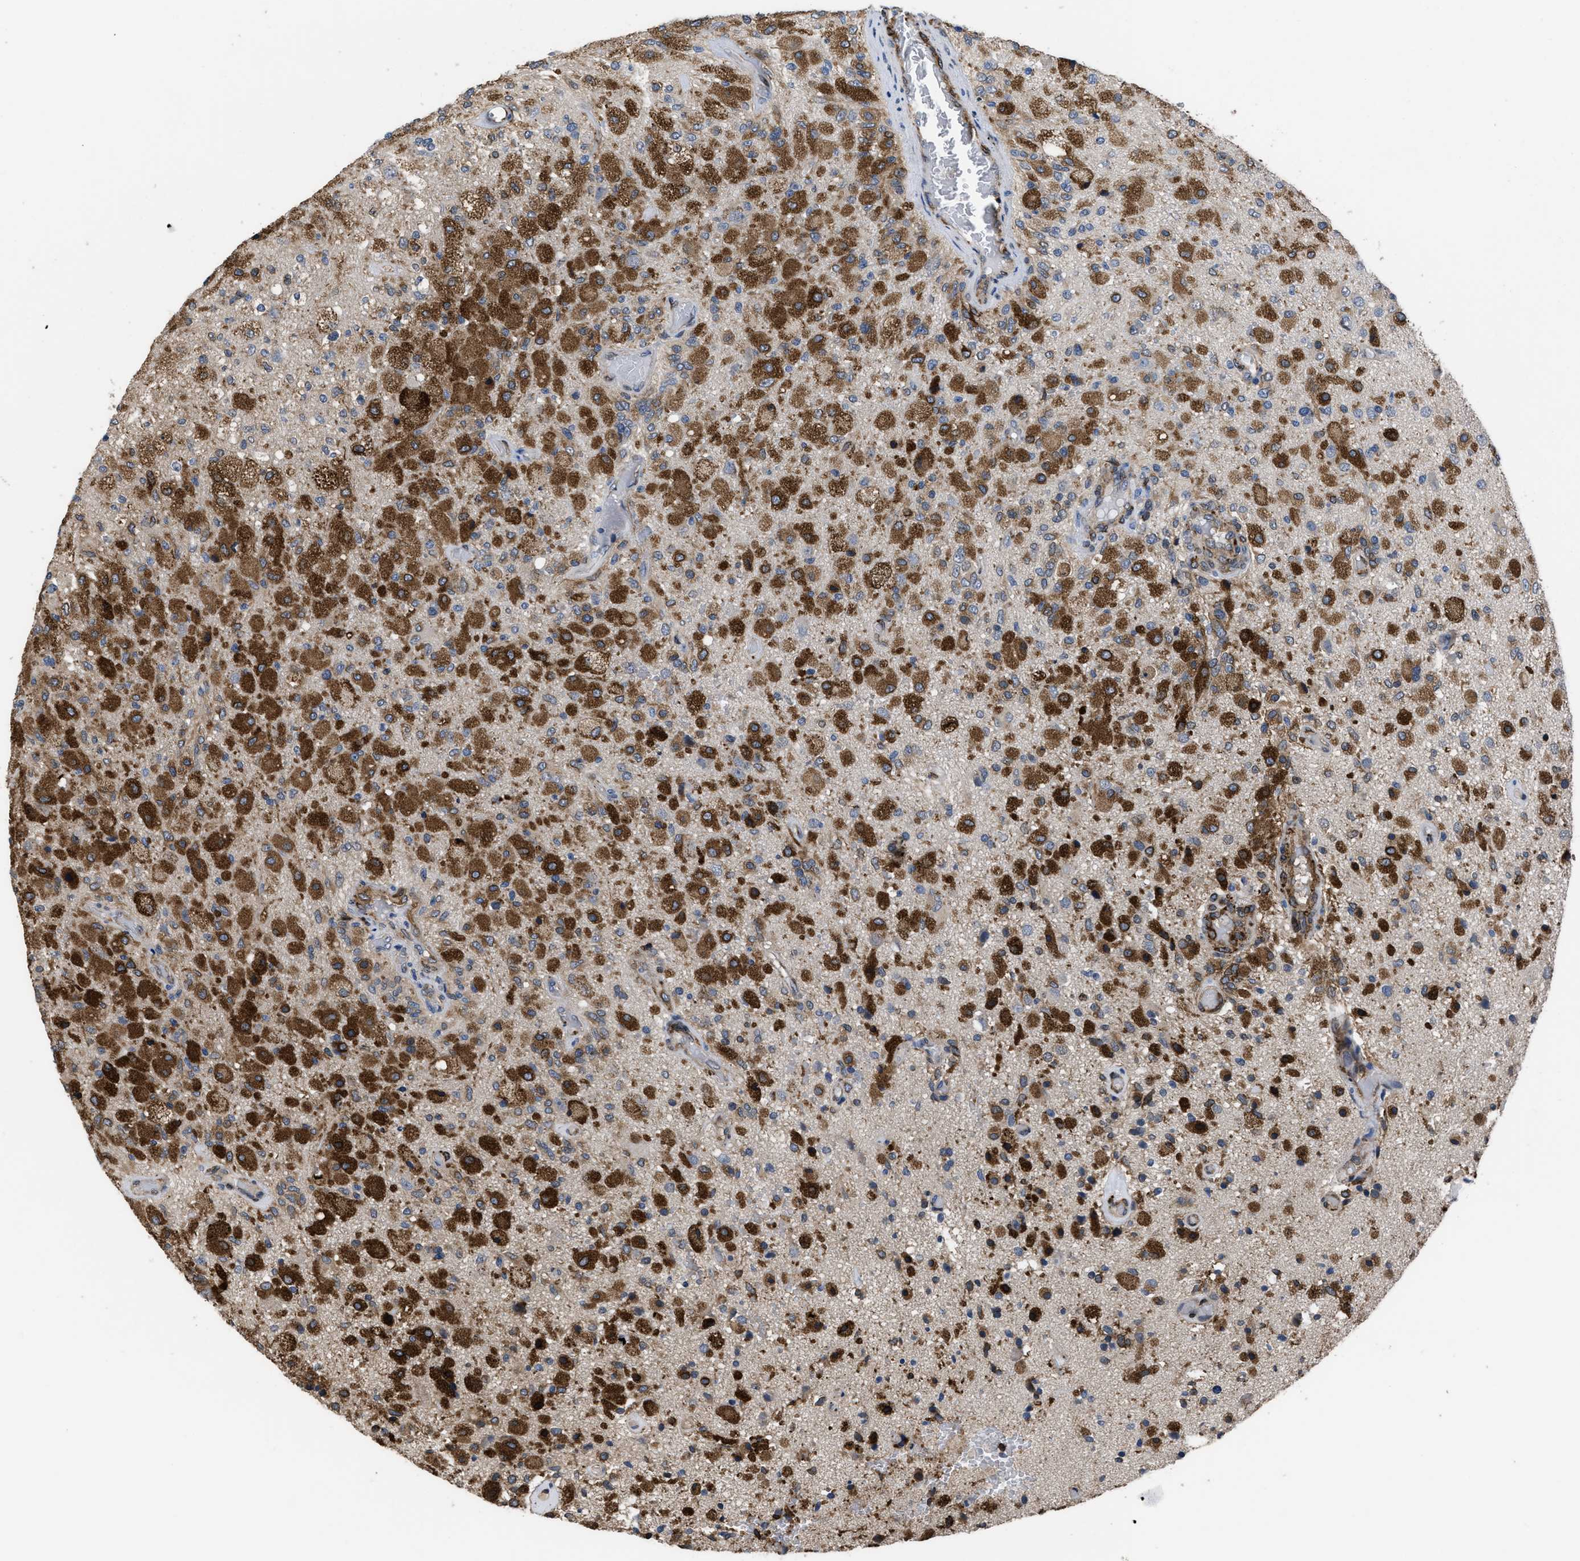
{"staining": {"intensity": "strong", "quantity": ">75%", "location": "cytoplasmic/membranous"}, "tissue": "glioma", "cell_type": "Tumor cells", "image_type": "cancer", "snomed": [{"axis": "morphology", "description": "Normal tissue, NOS"}, {"axis": "morphology", "description": "Glioma, malignant, High grade"}, {"axis": "topography", "description": "Cerebral cortex"}], "caption": "Immunohistochemistry (IHC) (DAB (3,3'-diaminobenzidine)) staining of human malignant glioma (high-grade) reveals strong cytoplasmic/membranous protein staining in about >75% of tumor cells.", "gene": "SQLE", "patient": {"sex": "male", "age": 77}}